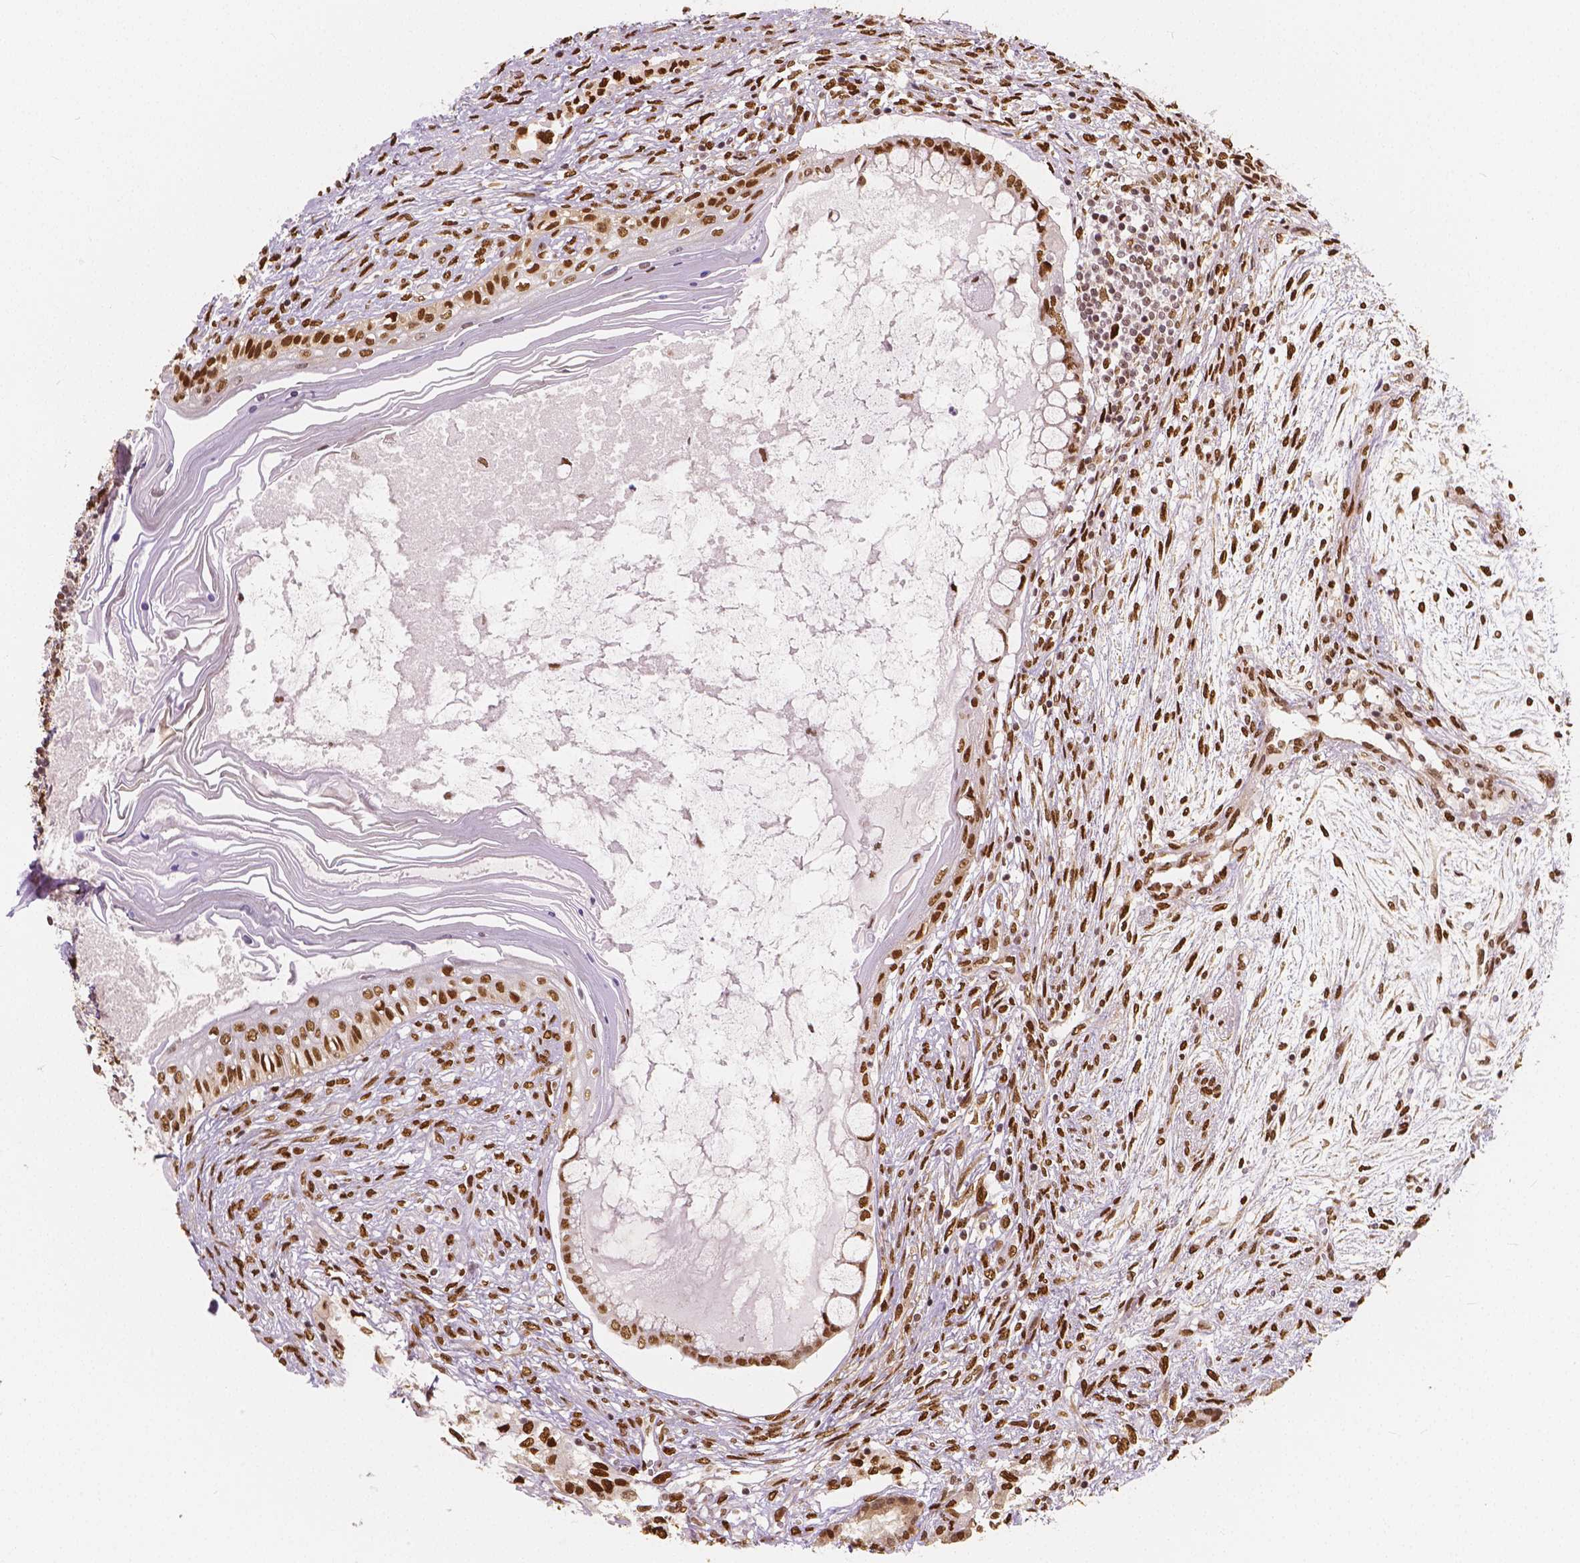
{"staining": {"intensity": "moderate", "quantity": ">75%", "location": "nuclear"}, "tissue": "testis cancer", "cell_type": "Tumor cells", "image_type": "cancer", "snomed": [{"axis": "morphology", "description": "Carcinoma, Embryonal, NOS"}, {"axis": "topography", "description": "Testis"}], "caption": "High-magnification brightfield microscopy of testis cancer (embryonal carcinoma) stained with DAB (3,3'-diaminobenzidine) (brown) and counterstained with hematoxylin (blue). tumor cells exhibit moderate nuclear staining is appreciated in about>75% of cells.", "gene": "NUCKS1", "patient": {"sex": "male", "age": 37}}